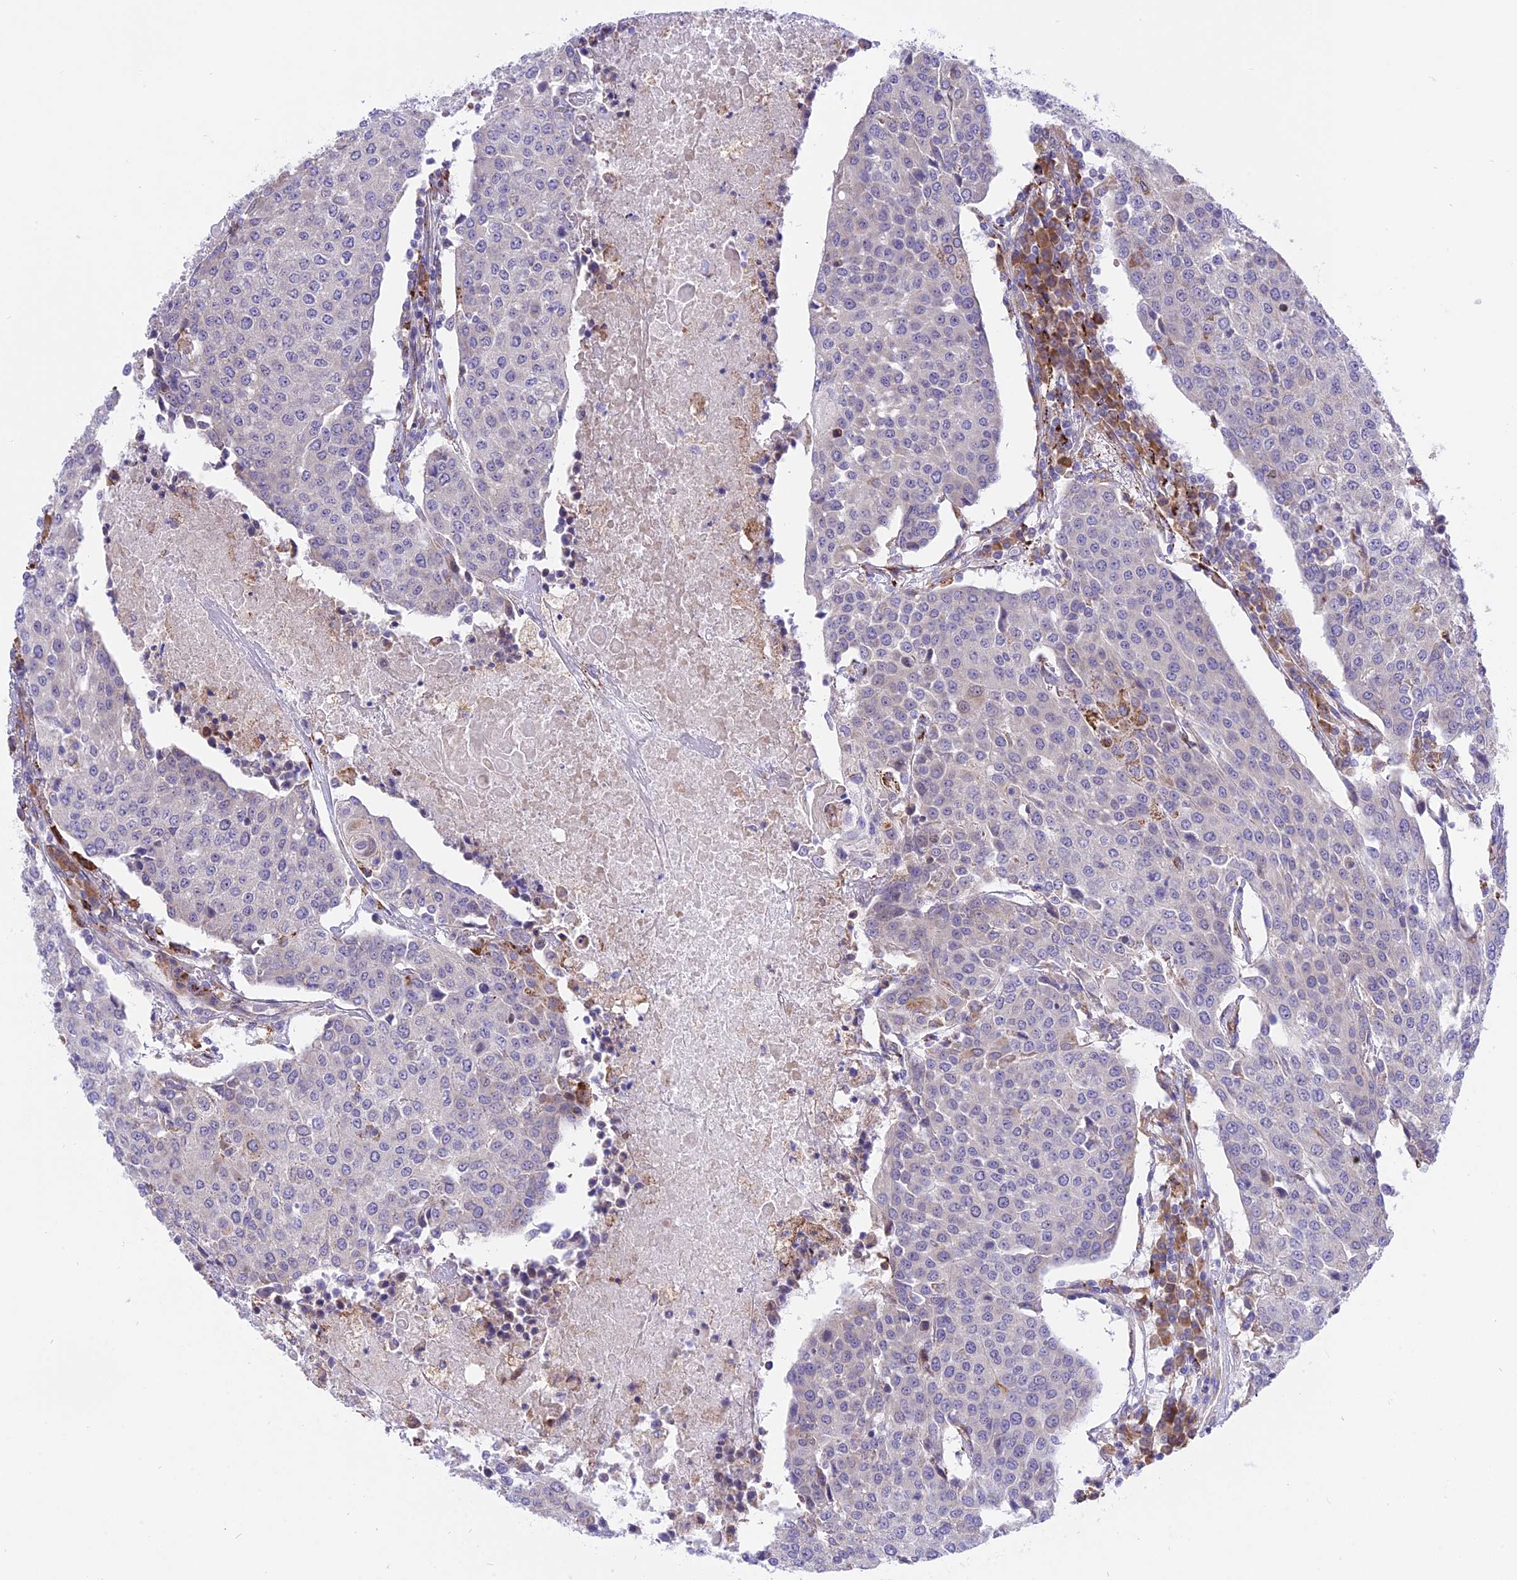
{"staining": {"intensity": "negative", "quantity": "none", "location": "none"}, "tissue": "urothelial cancer", "cell_type": "Tumor cells", "image_type": "cancer", "snomed": [{"axis": "morphology", "description": "Urothelial carcinoma, High grade"}, {"axis": "topography", "description": "Urinary bladder"}], "caption": "Immunohistochemistry (IHC) photomicrograph of neoplastic tissue: urothelial cancer stained with DAB (3,3'-diaminobenzidine) shows no significant protein expression in tumor cells.", "gene": "ARMCX6", "patient": {"sex": "female", "age": 85}}